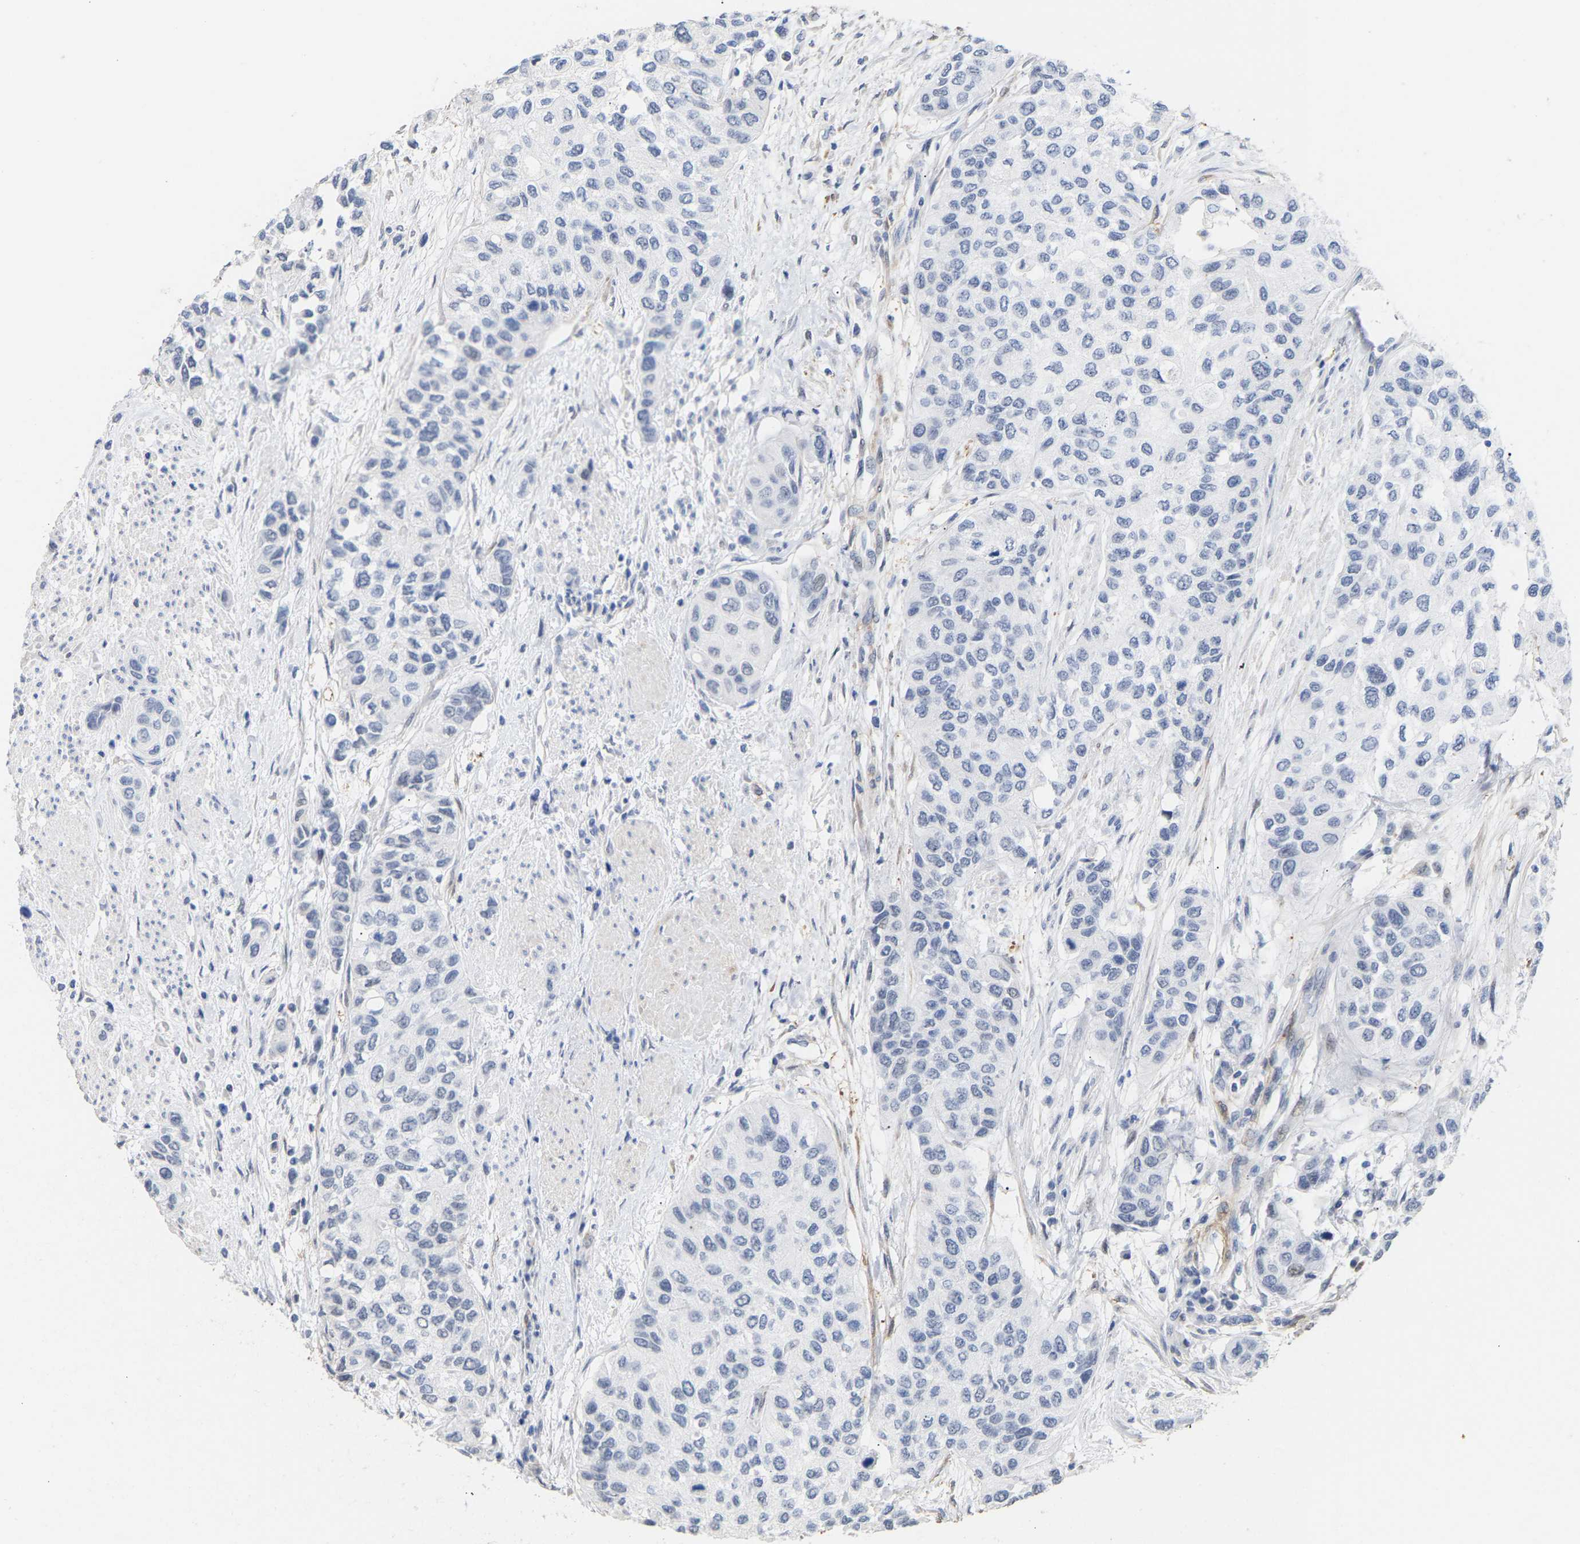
{"staining": {"intensity": "negative", "quantity": "none", "location": "none"}, "tissue": "urothelial cancer", "cell_type": "Tumor cells", "image_type": "cancer", "snomed": [{"axis": "morphology", "description": "Urothelial carcinoma, High grade"}, {"axis": "topography", "description": "Urinary bladder"}], "caption": "An image of urothelial carcinoma (high-grade) stained for a protein reveals no brown staining in tumor cells.", "gene": "AMPH", "patient": {"sex": "female", "age": 56}}